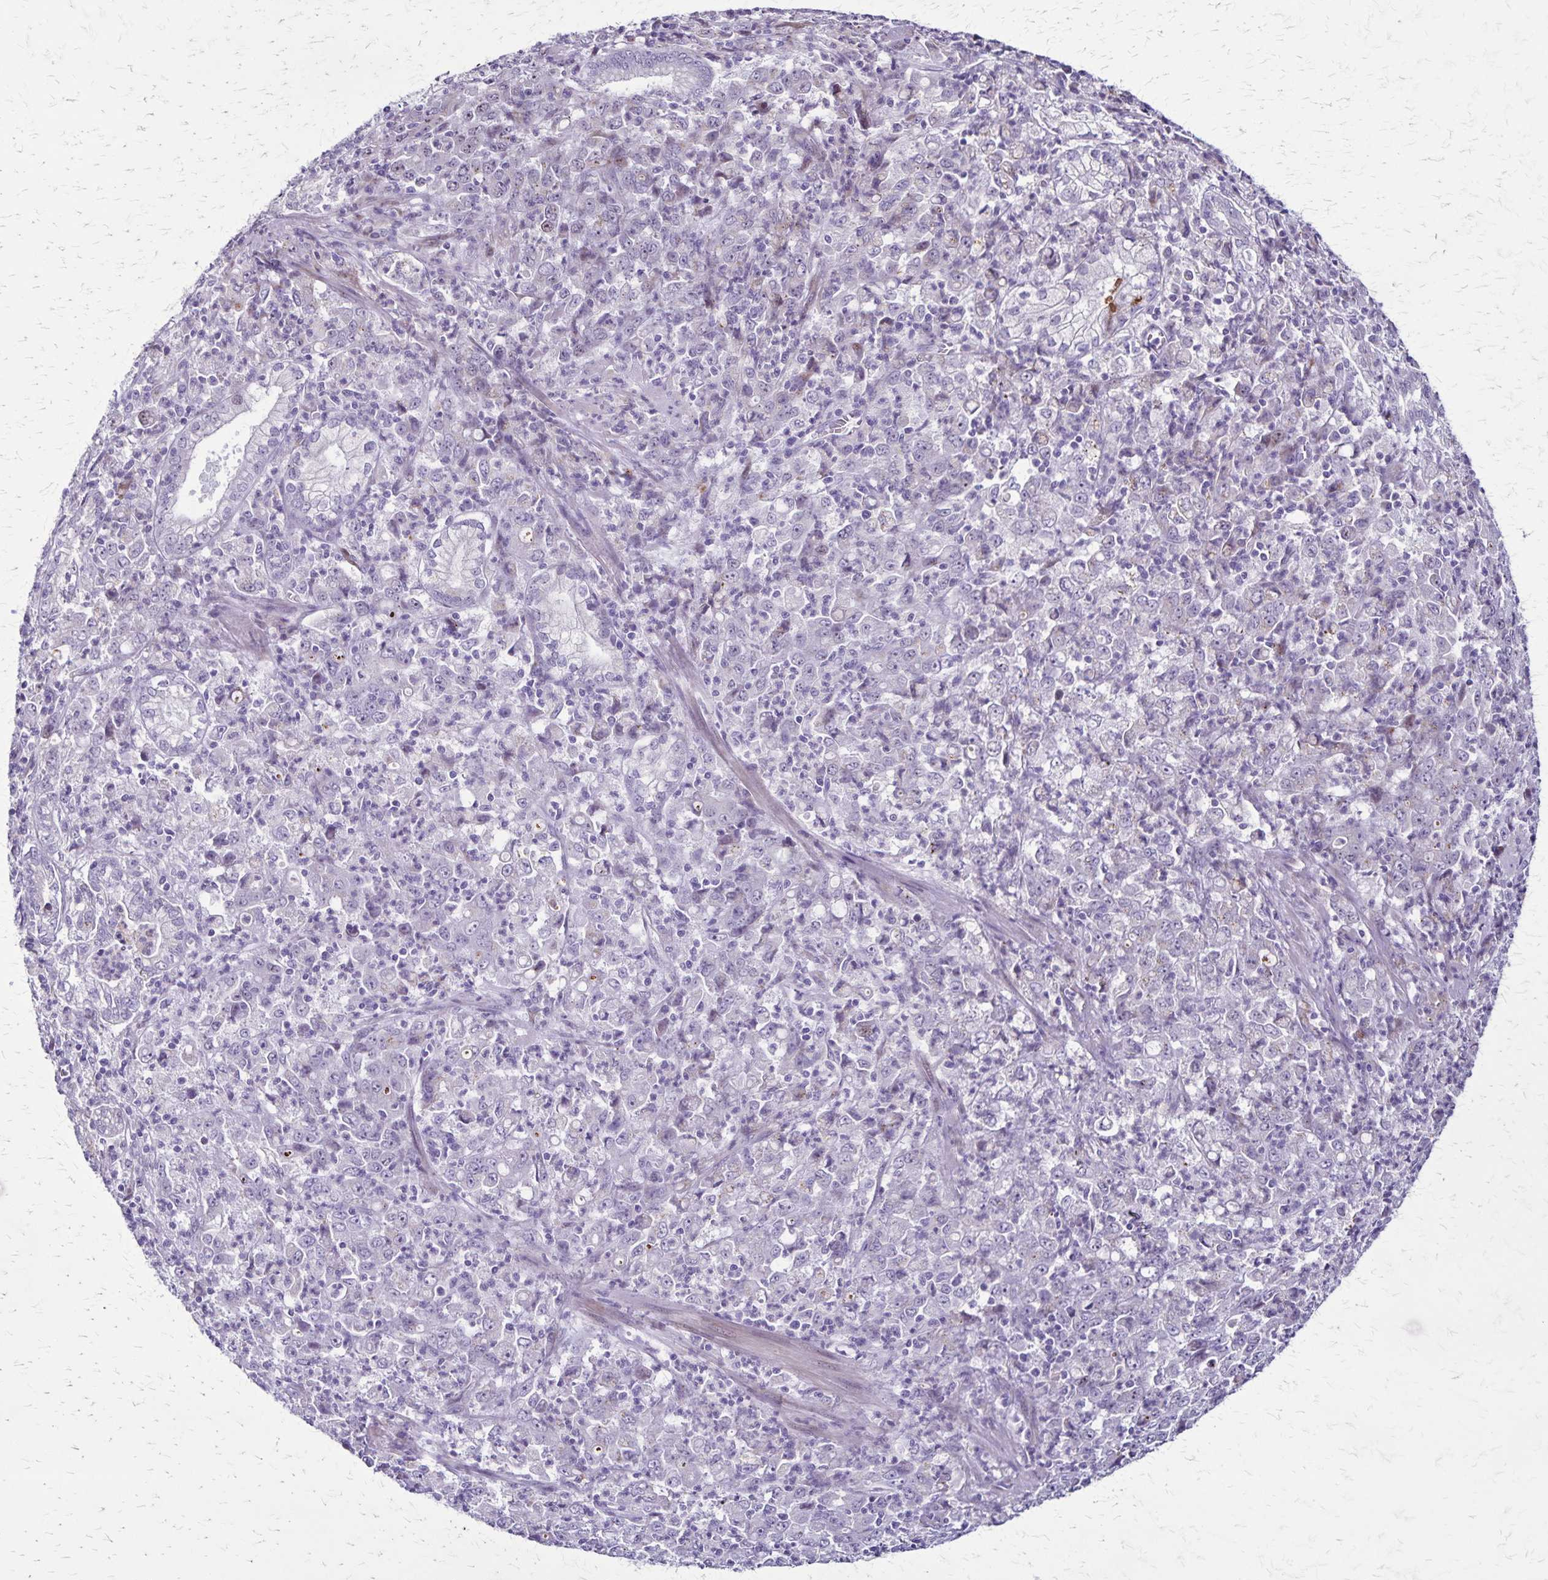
{"staining": {"intensity": "negative", "quantity": "none", "location": "none"}, "tissue": "stomach cancer", "cell_type": "Tumor cells", "image_type": "cancer", "snomed": [{"axis": "morphology", "description": "Adenocarcinoma, NOS"}, {"axis": "topography", "description": "Stomach, lower"}], "caption": "Immunohistochemical staining of human stomach cancer exhibits no significant staining in tumor cells. The staining was performed using DAB (3,3'-diaminobenzidine) to visualize the protein expression in brown, while the nuclei were stained in blue with hematoxylin (Magnification: 20x).", "gene": "OR51B5", "patient": {"sex": "female", "age": 71}}